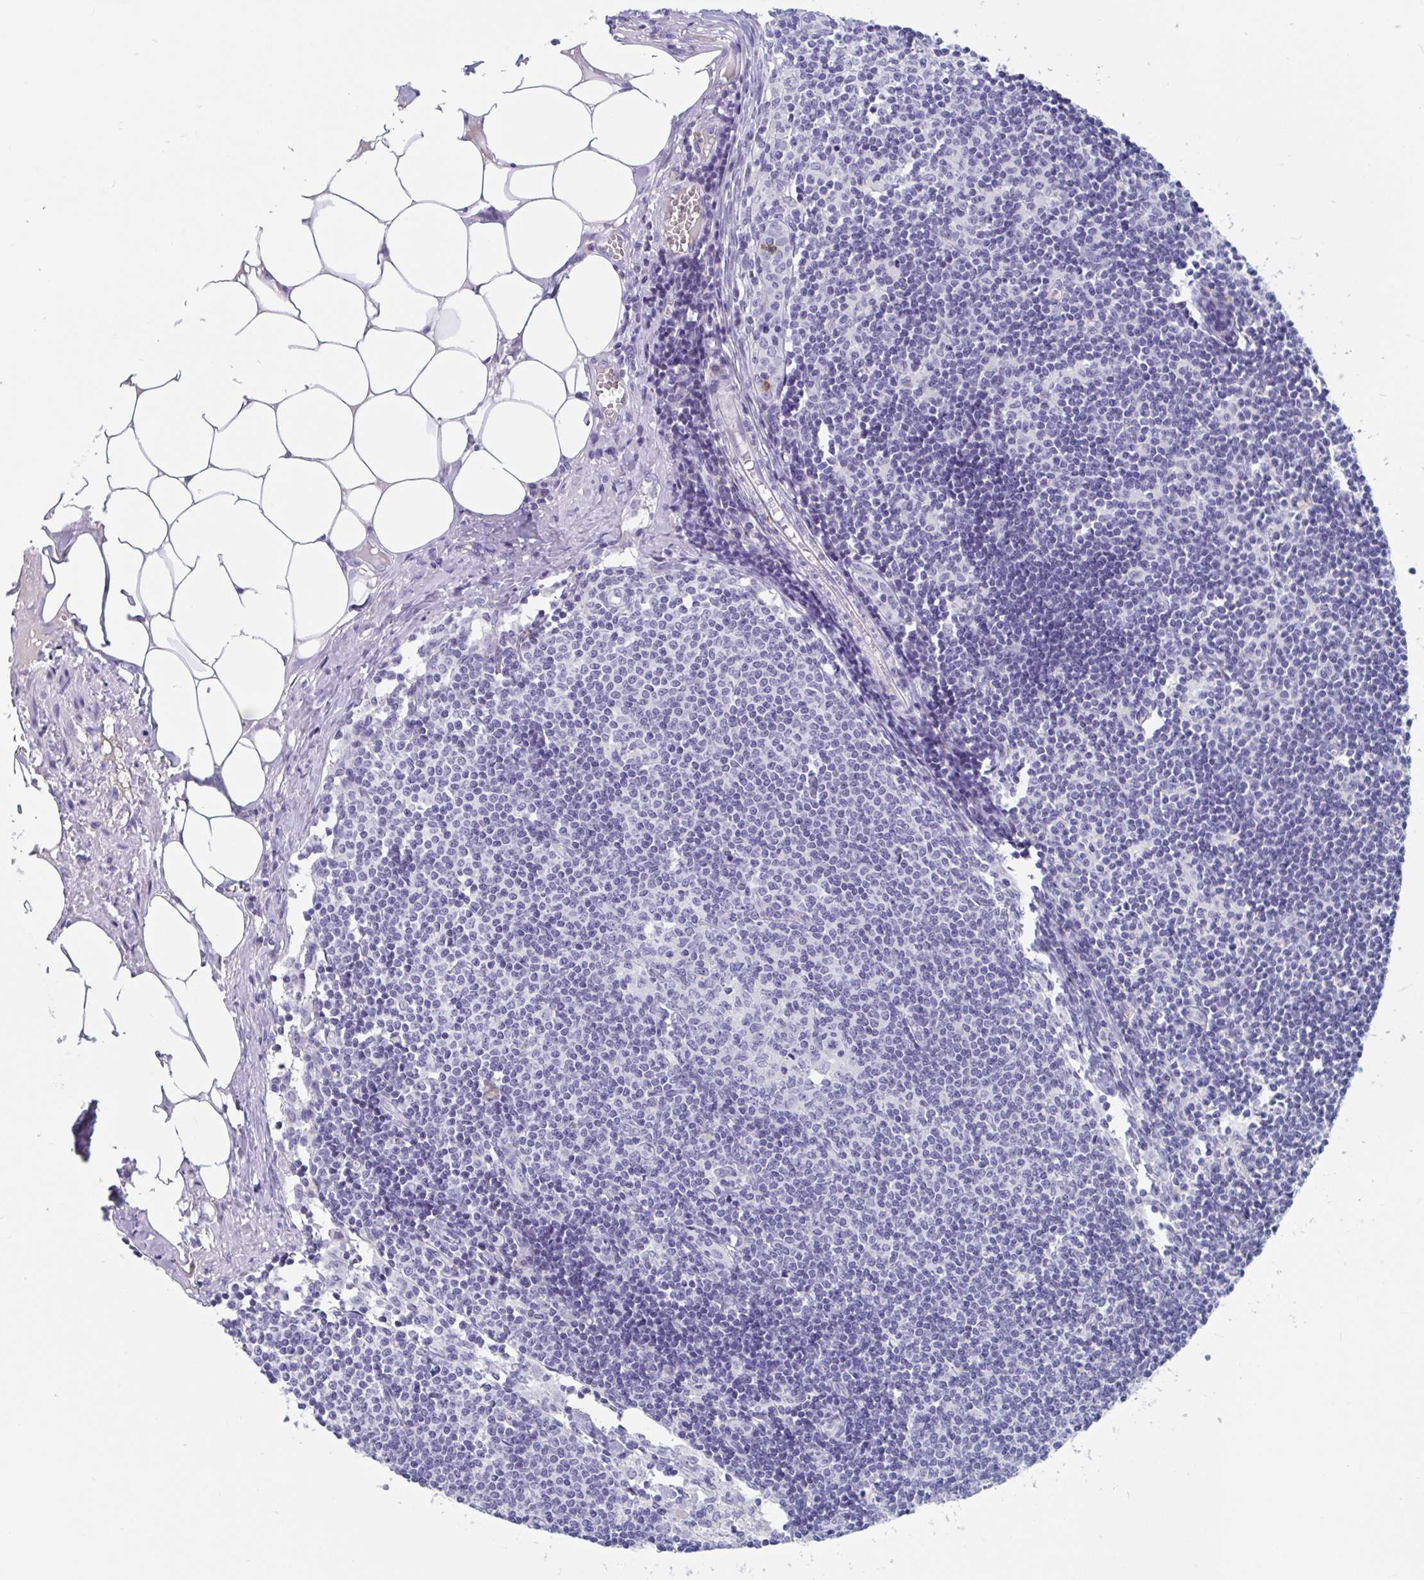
{"staining": {"intensity": "negative", "quantity": "none", "location": "none"}, "tissue": "lymph node", "cell_type": "Germinal center cells", "image_type": "normal", "snomed": [{"axis": "morphology", "description": "Normal tissue, NOS"}, {"axis": "topography", "description": "Lymph node"}], "caption": "The immunohistochemistry (IHC) photomicrograph has no significant staining in germinal center cells of lymph node. (DAB (3,3'-diaminobenzidine) immunohistochemistry (IHC) visualized using brightfield microscopy, high magnification).", "gene": "ZNHIT2", "patient": {"sex": "female", "age": 31}}